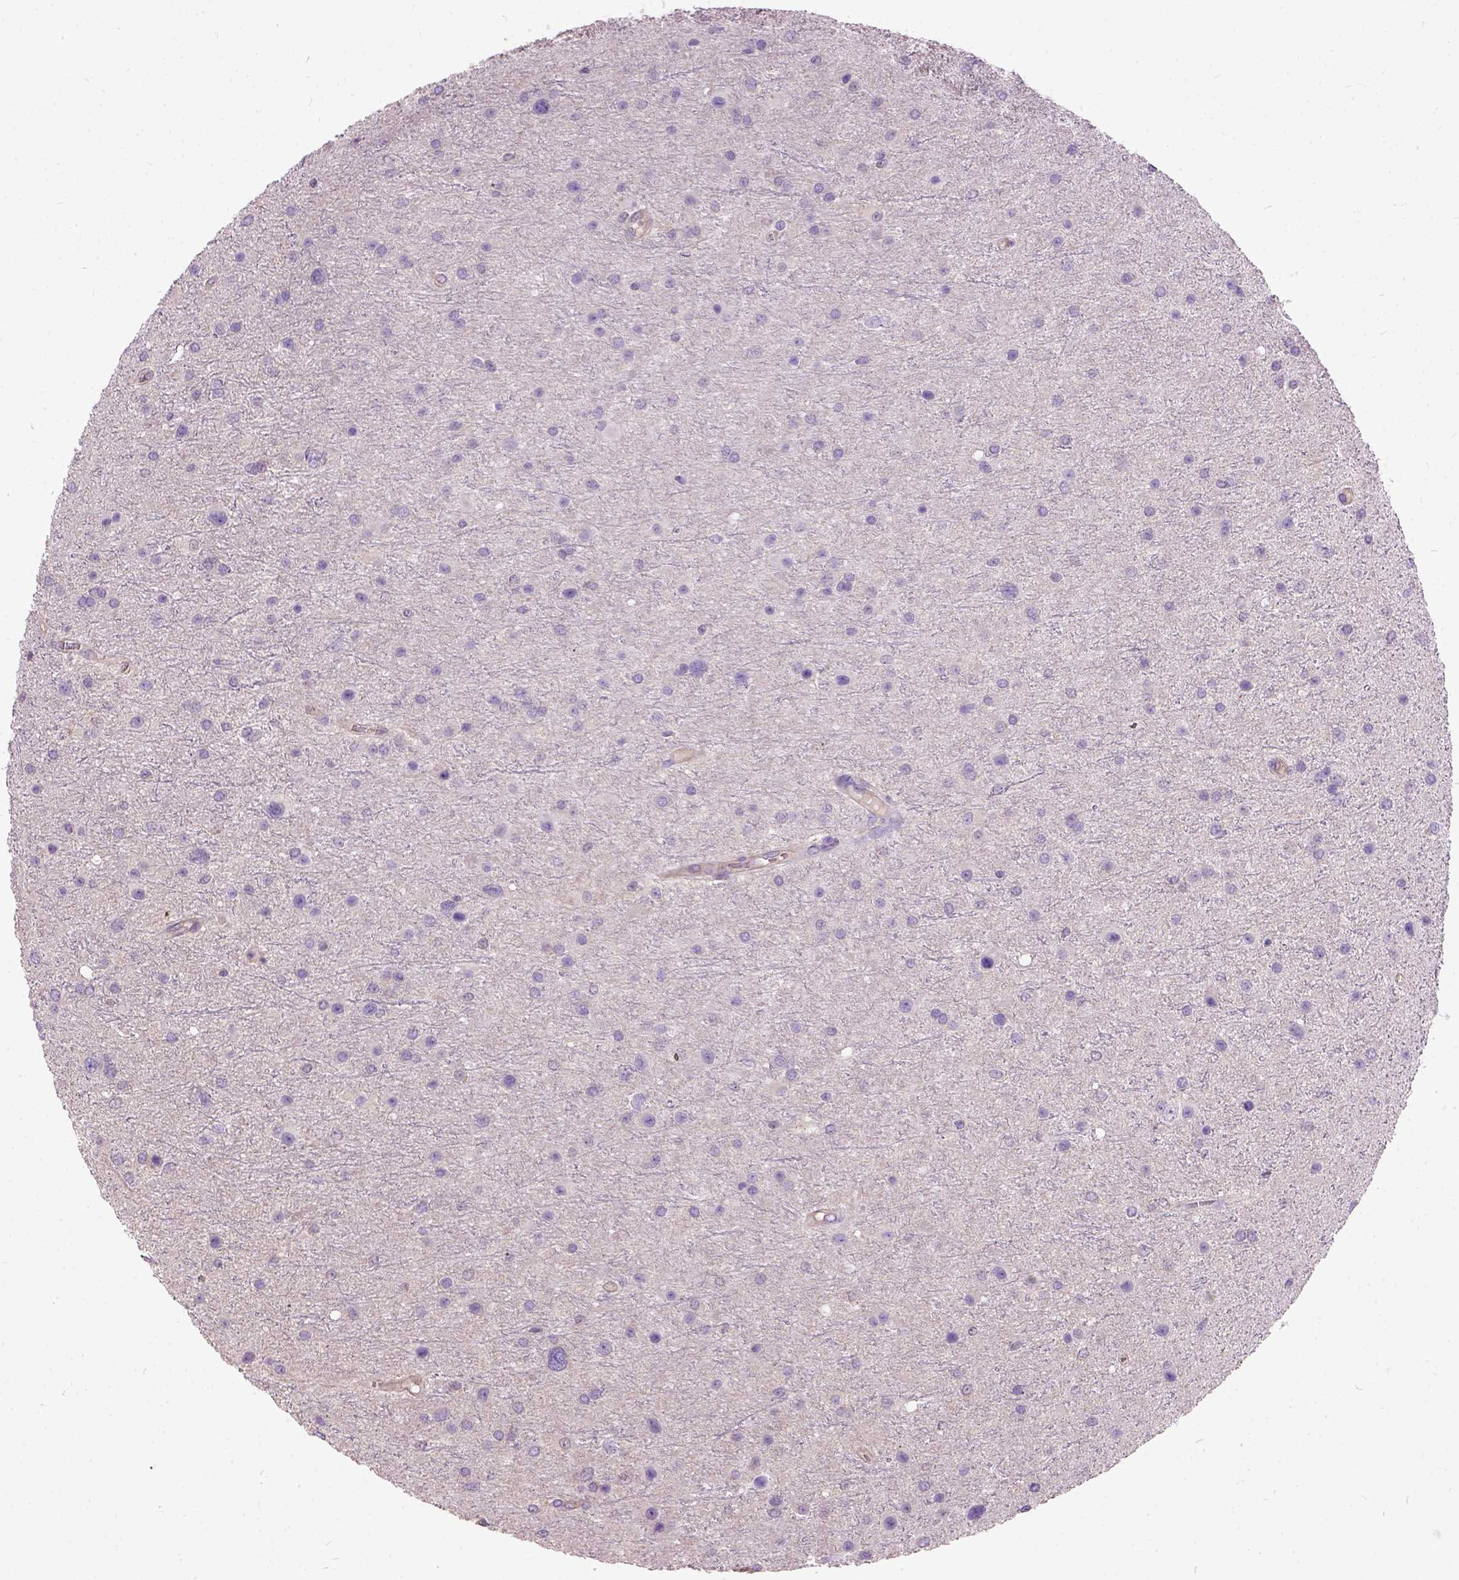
{"staining": {"intensity": "negative", "quantity": "none", "location": "none"}, "tissue": "glioma", "cell_type": "Tumor cells", "image_type": "cancer", "snomed": [{"axis": "morphology", "description": "Glioma, malignant, Low grade"}, {"axis": "topography", "description": "Brain"}], "caption": "Immunohistochemistry micrograph of neoplastic tissue: human malignant glioma (low-grade) stained with DAB (3,3'-diaminobenzidine) reveals no significant protein expression in tumor cells.", "gene": "SEMA4F", "patient": {"sex": "female", "age": 32}}